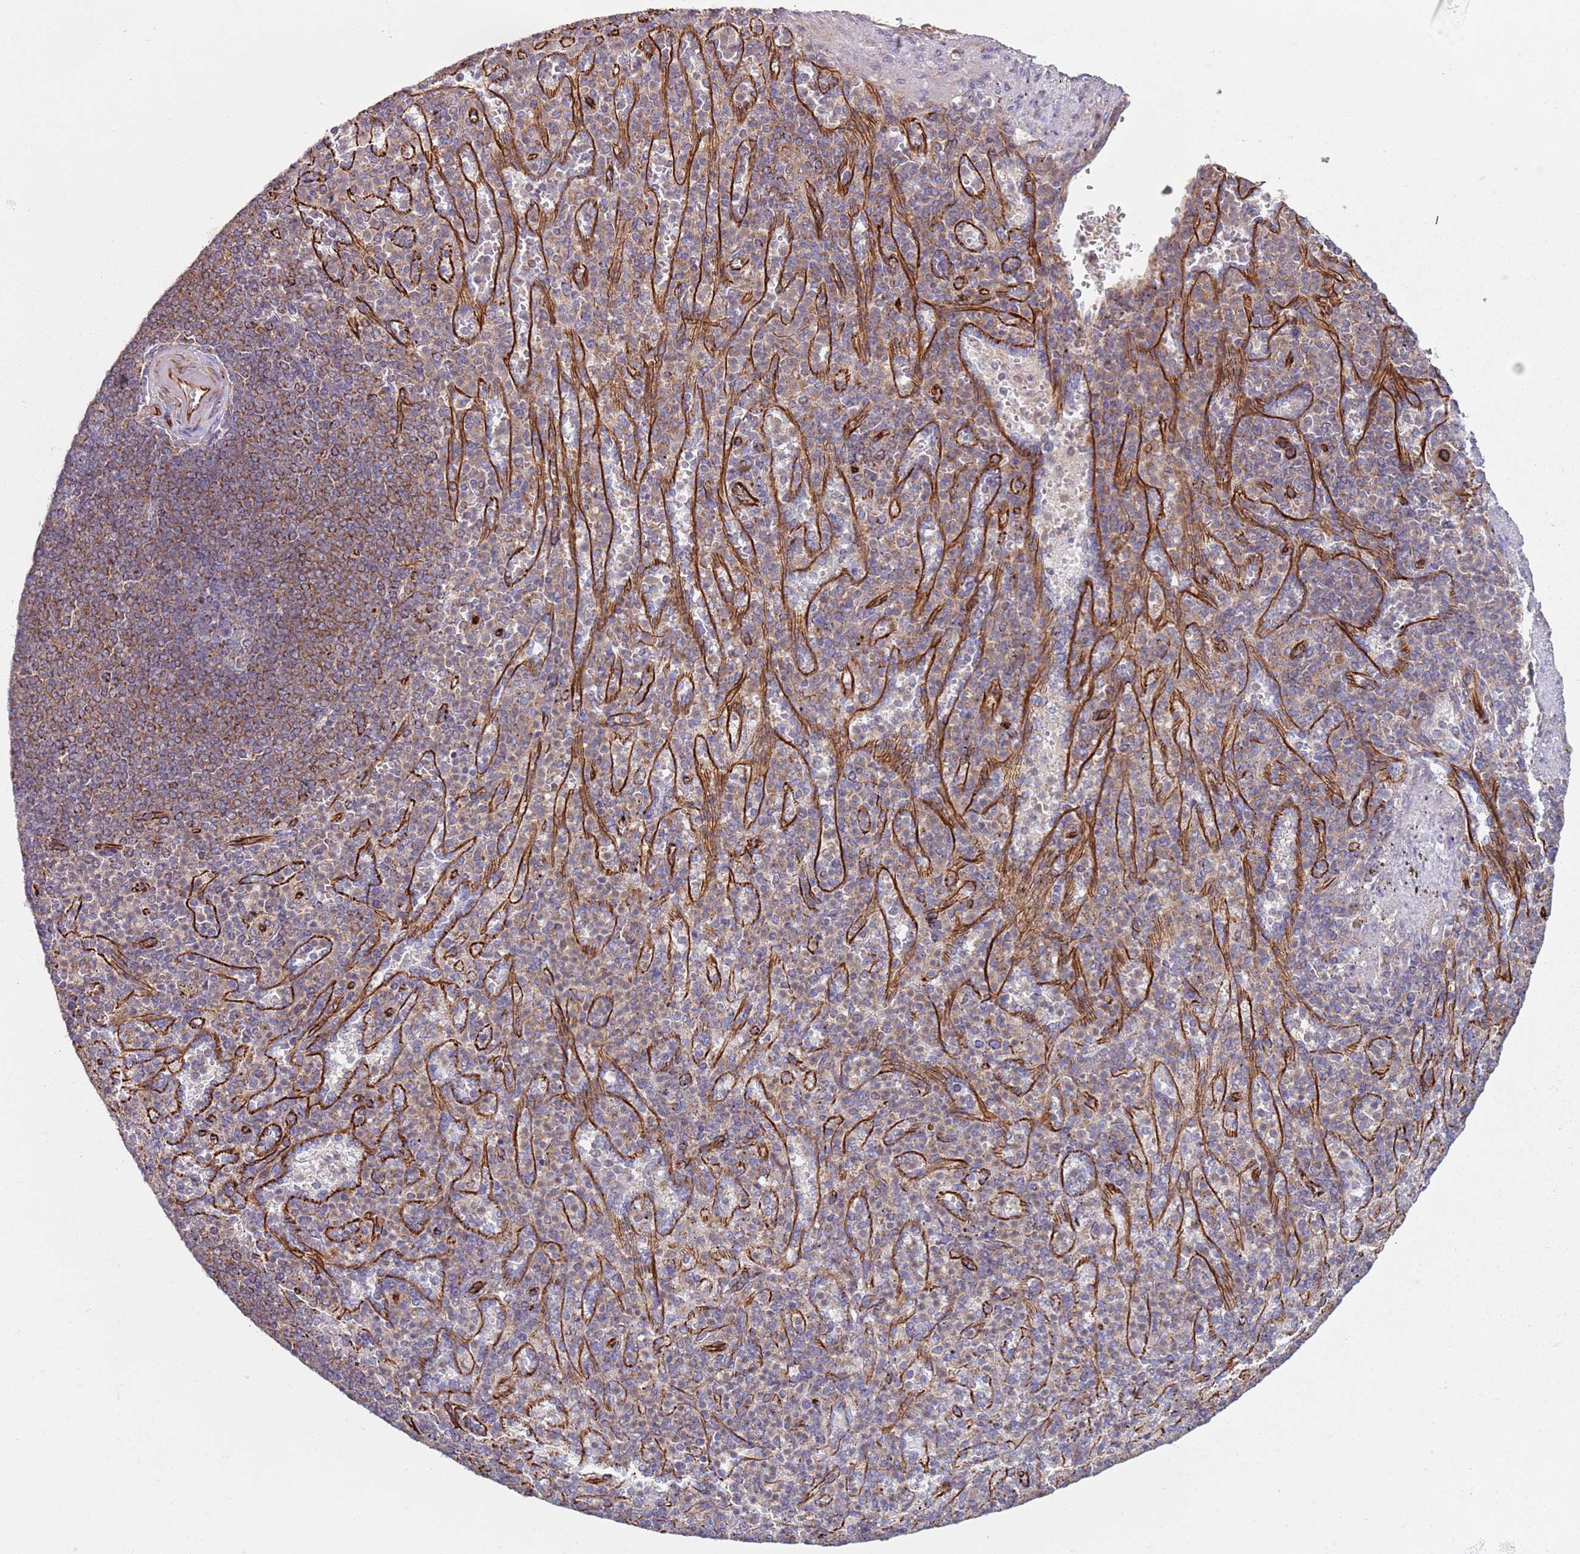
{"staining": {"intensity": "moderate", "quantity": "25%-75%", "location": "cytoplasmic/membranous"}, "tissue": "spleen", "cell_type": "Cells in red pulp", "image_type": "normal", "snomed": [{"axis": "morphology", "description": "Normal tissue, NOS"}, {"axis": "topography", "description": "Spleen"}], "caption": "Spleen stained with a brown dye displays moderate cytoplasmic/membranous positive positivity in about 25%-75% of cells in red pulp.", "gene": "SNAPIN", "patient": {"sex": "female", "age": 74}}